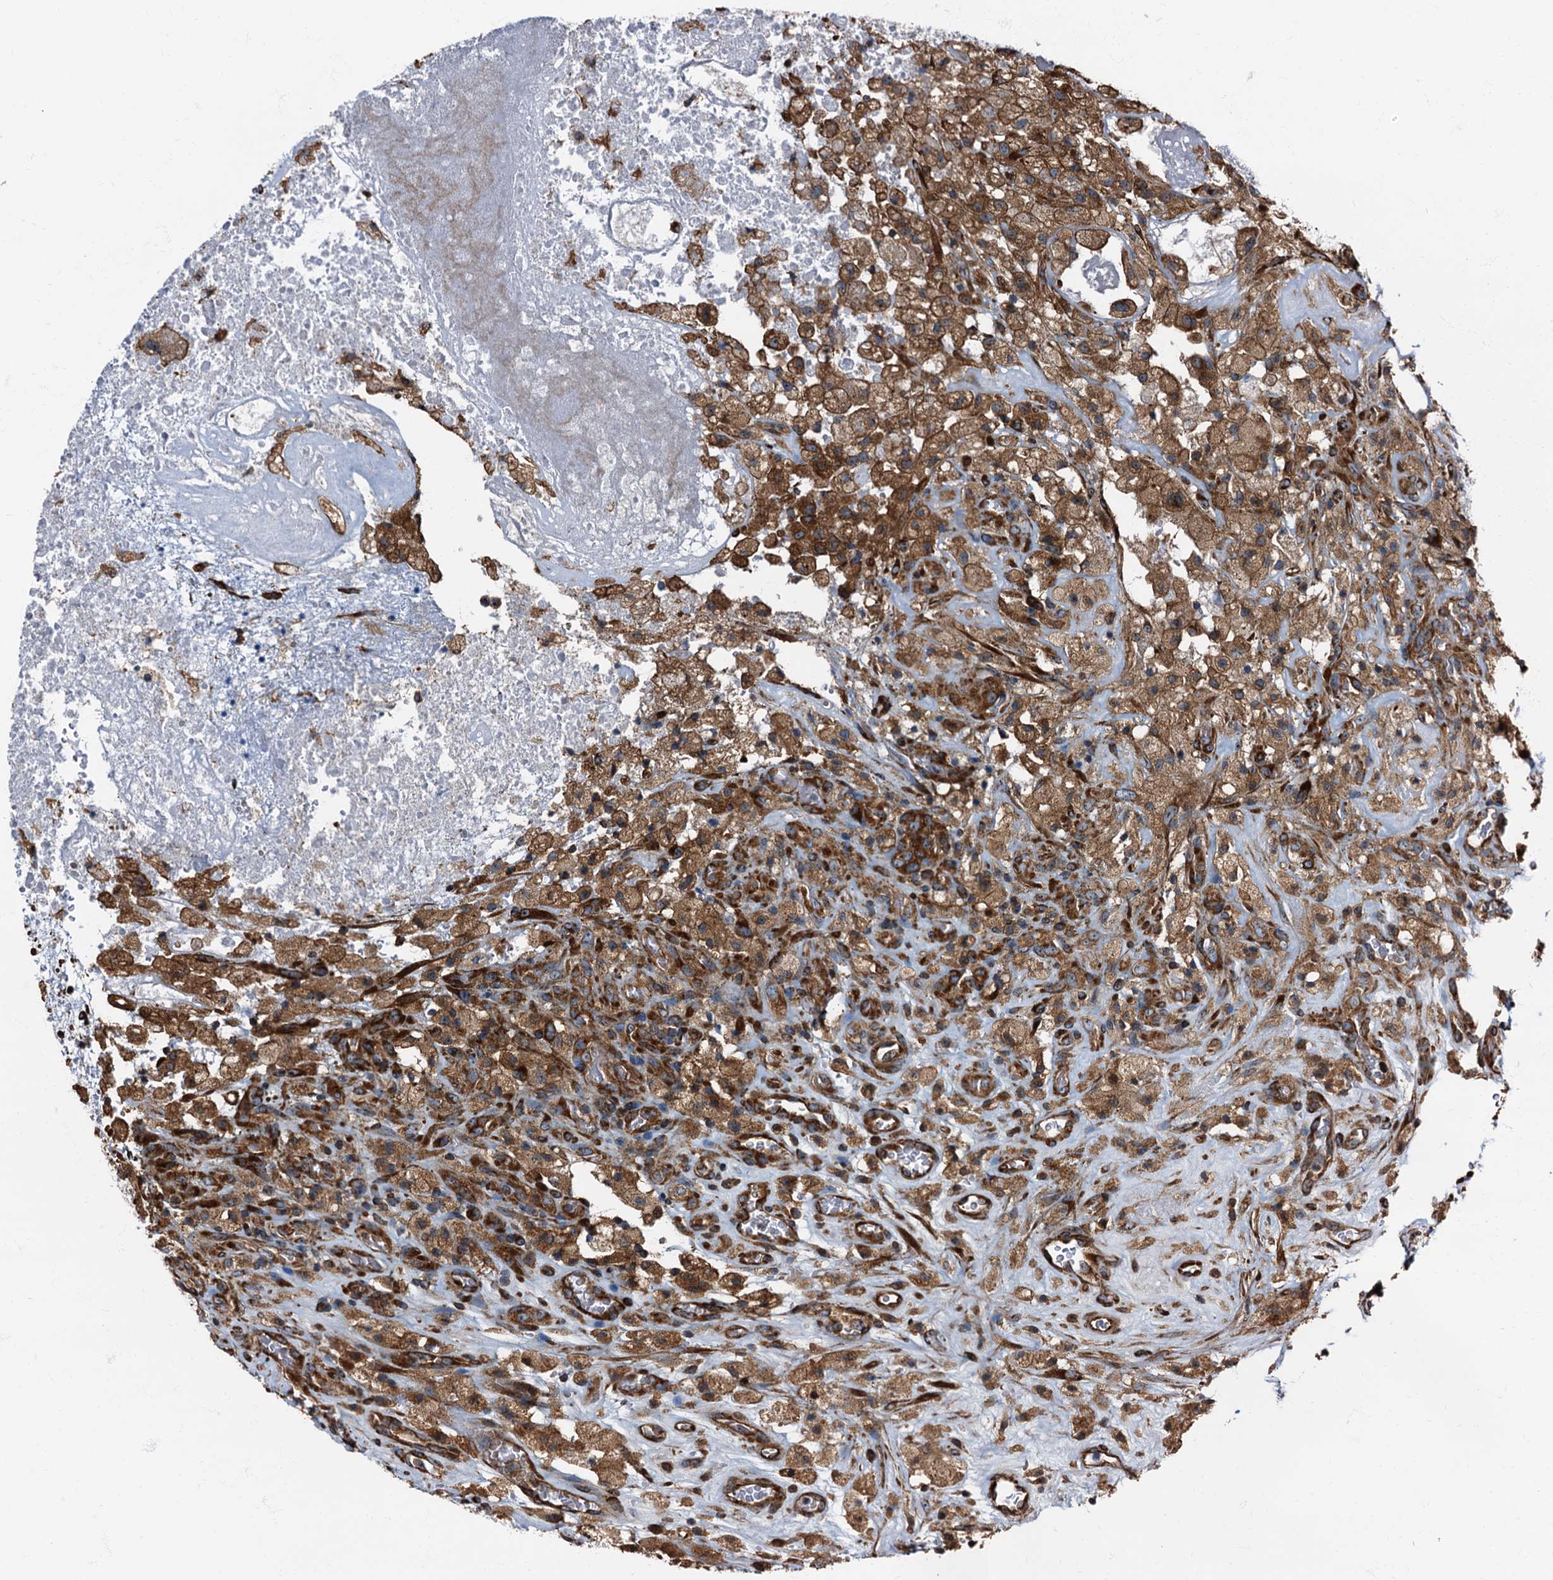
{"staining": {"intensity": "moderate", "quantity": ">75%", "location": "cytoplasmic/membranous"}, "tissue": "glioma", "cell_type": "Tumor cells", "image_type": "cancer", "snomed": [{"axis": "morphology", "description": "Glioma, malignant, High grade"}, {"axis": "topography", "description": "Brain"}], "caption": "Immunohistochemistry (IHC) (DAB) staining of human glioma shows moderate cytoplasmic/membranous protein staining in approximately >75% of tumor cells.", "gene": "ATP2C1", "patient": {"sex": "male", "age": 76}}